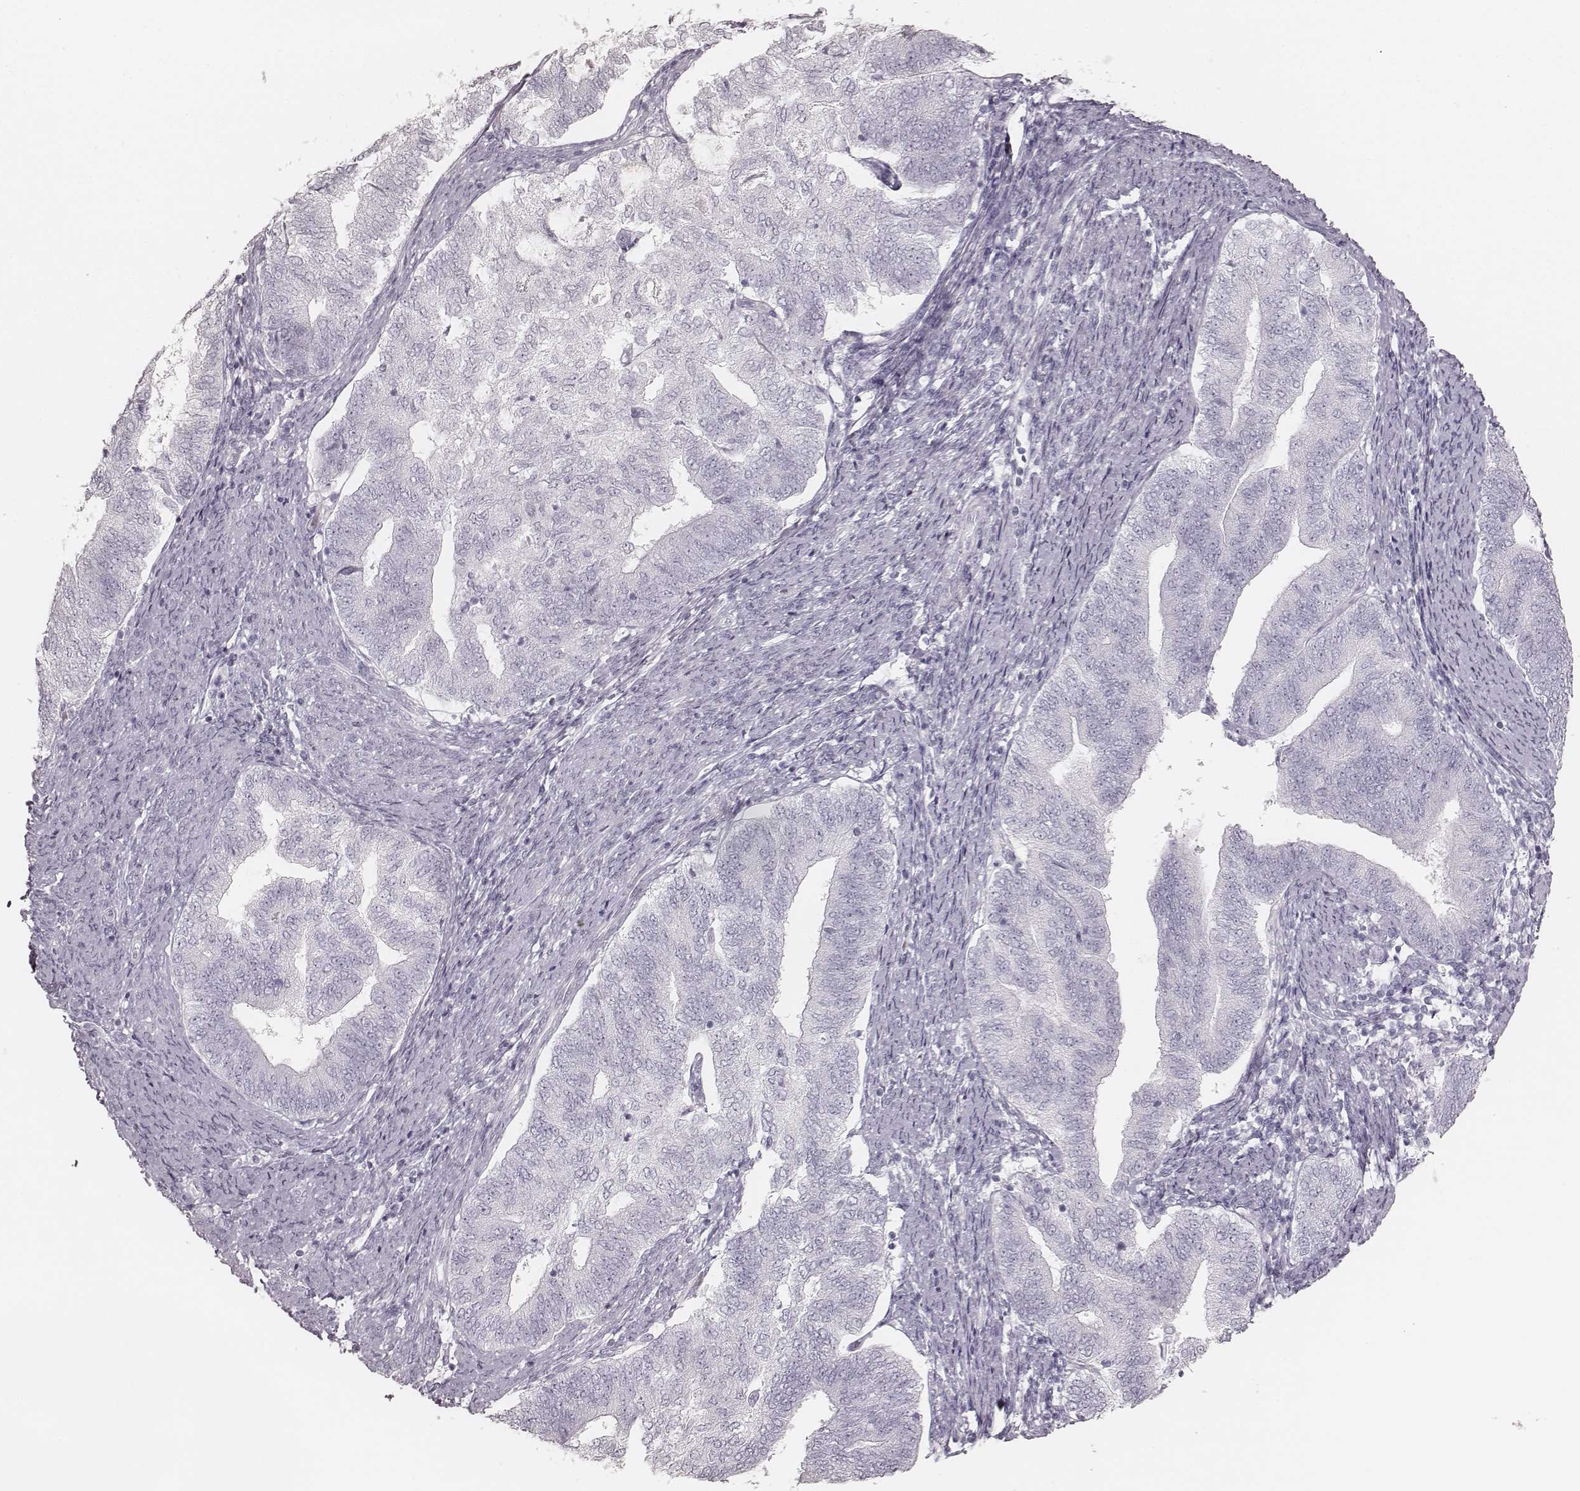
{"staining": {"intensity": "negative", "quantity": "none", "location": "none"}, "tissue": "endometrial cancer", "cell_type": "Tumor cells", "image_type": "cancer", "snomed": [{"axis": "morphology", "description": "Adenocarcinoma, NOS"}, {"axis": "topography", "description": "Endometrium"}], "caption": "High magnification brightfield microscopy of endometrial cancer stained with DAB (brown) and counterstained with hematoxylin (blue): tumor cells show no significant positivity.", "gene": "KRT82", "patient": {"sex": "female", "age": 65}}